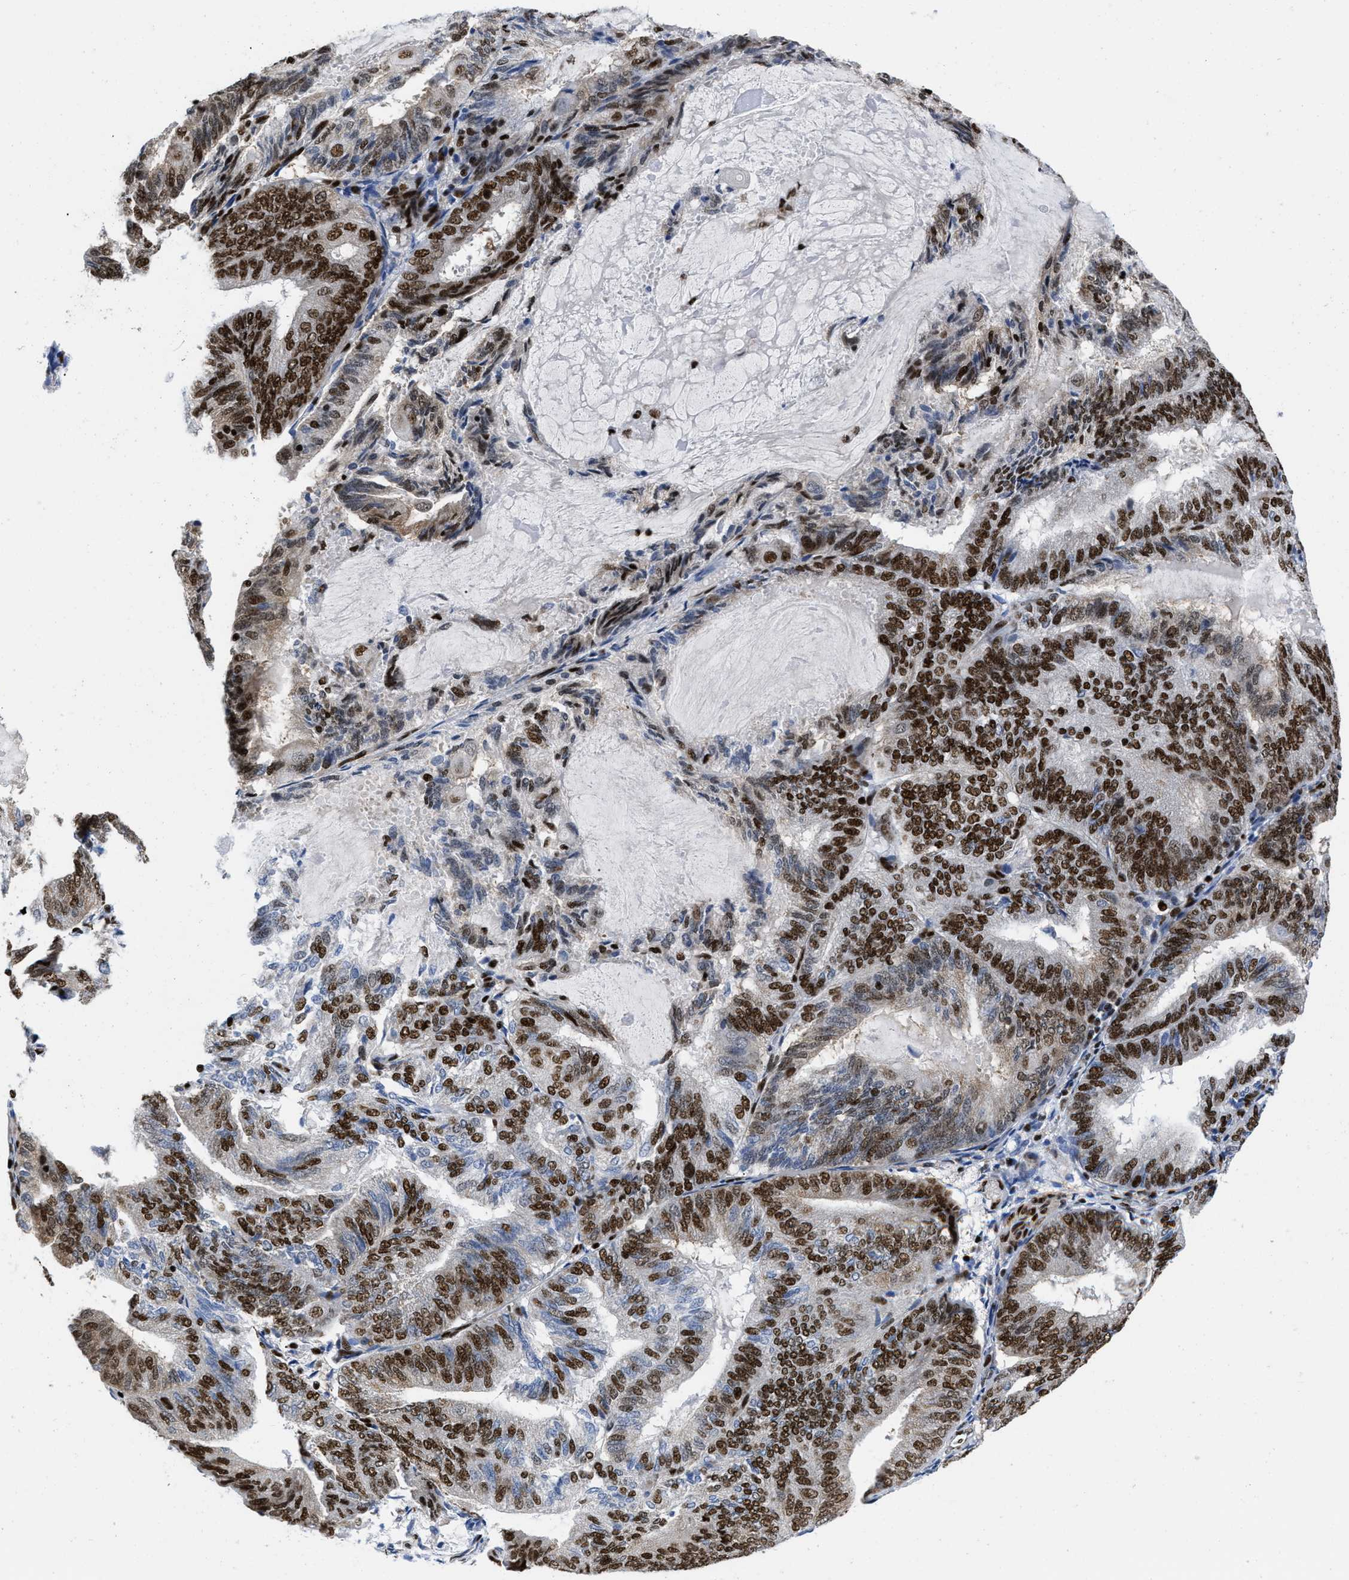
{"staining": {"intensity": "strong", "quantity": ">75%", "location": "nuclear"}, "tissue": "endometrial cancer", "cell_type": "Tumor cells", "image_type": "cancer", "snomed": [{"axis": "morphology", "description": "Adenocarcinoma, NOS"}, {"axis": "topography", "description": "Endometrium"}], "caption": "Immunohistochemical staining of adenocarcinoma (endometrial) displays high levels of strong nuclear staining in about >75% of tumor cells.", "gene": "CREB1", "patient": {"sex": "female", "age": 81}}